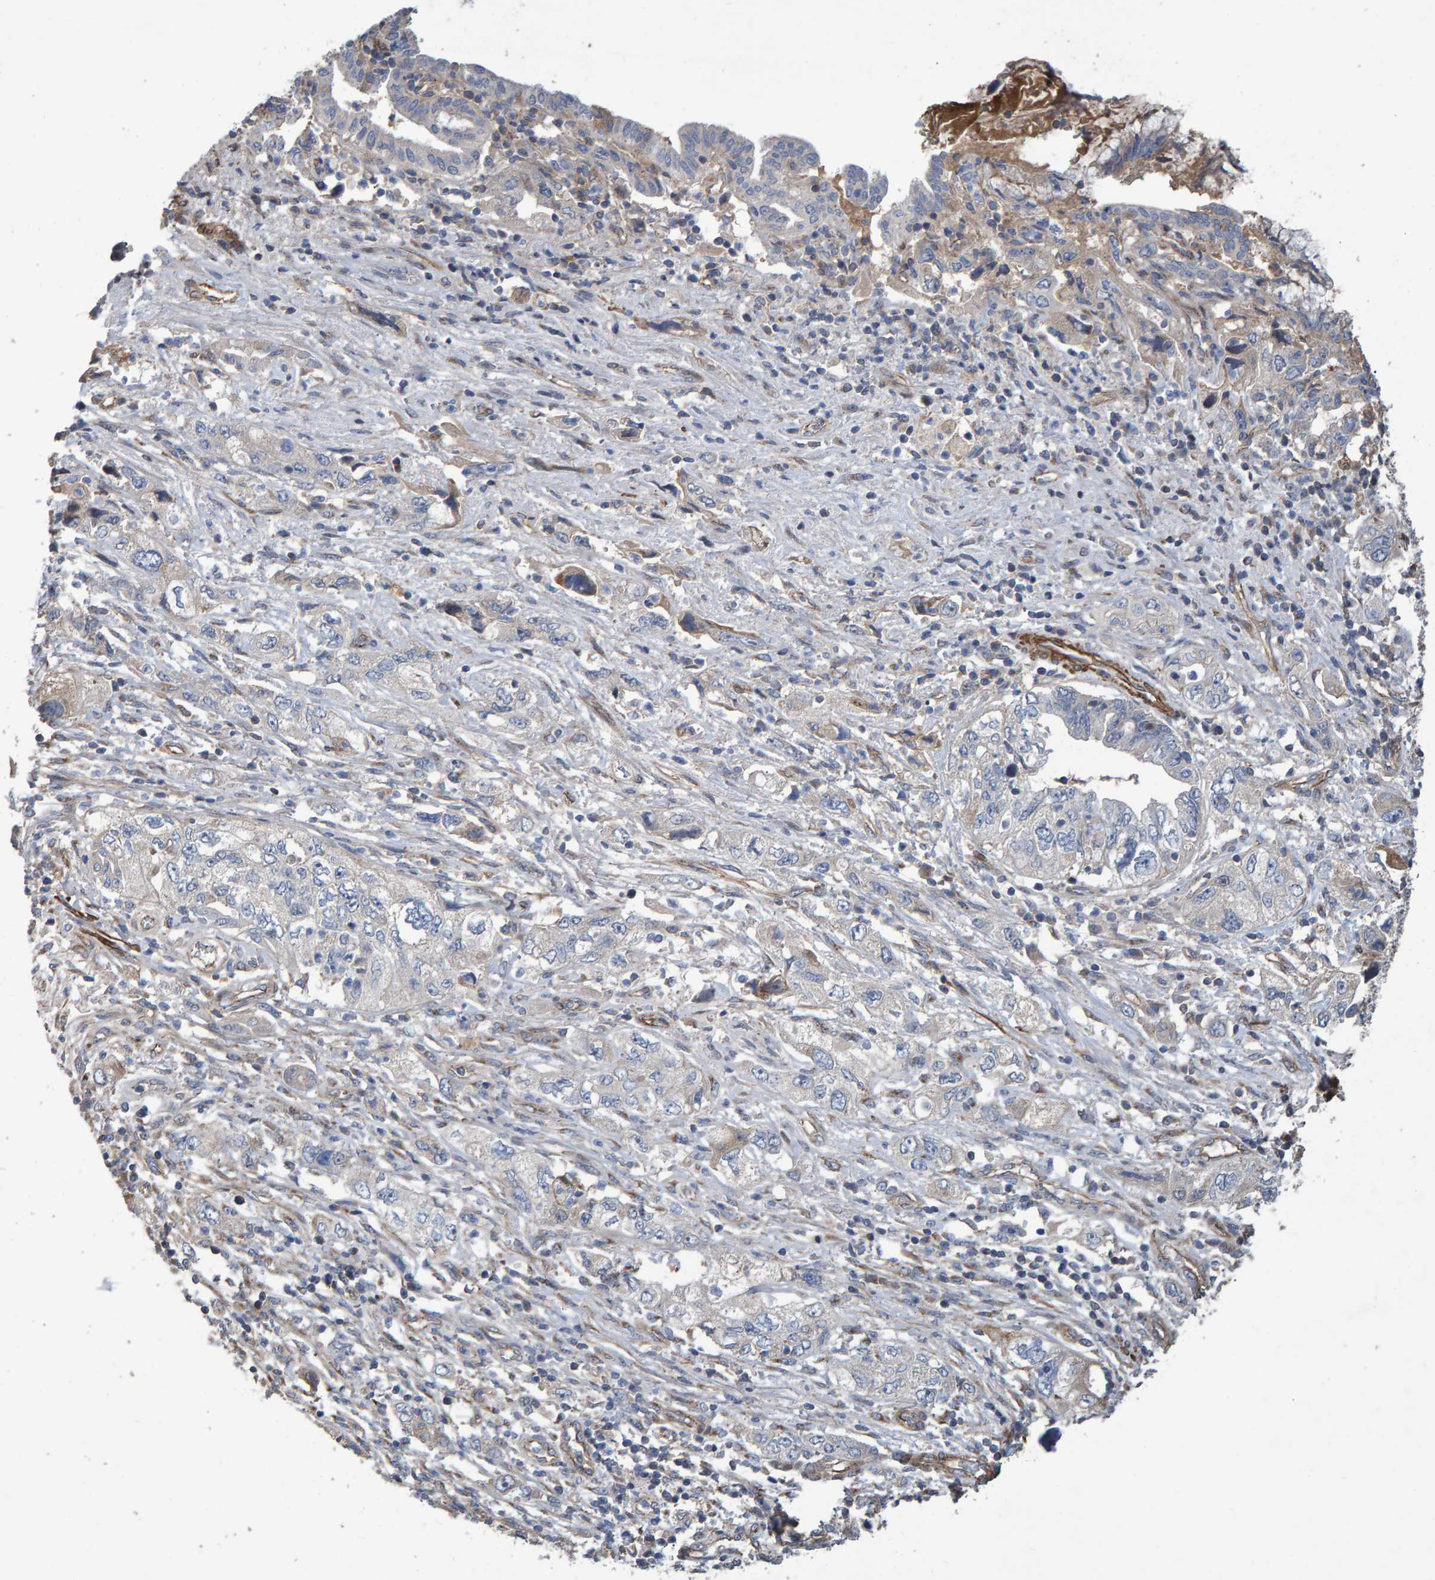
{"staining": {"intensity": "negative", "quantity": "none", "location": "none"}, "tissue": "pancreatic cancer", "cell_type": "Tumor cells", "image_type": "cancer", "snomed": [{"axis": "morphology", "description": "Adenocarcinoma, NOS"}, {"axis": "topography", "description": "Pancreas"}], "caption": "Immunohistochemical staining of pancreatic cancer (adenocarcinoma) reveals no significant positivity in tumor cells.", "gene": "SLIT2", "patient": {"sex": "female", "age": 73}}